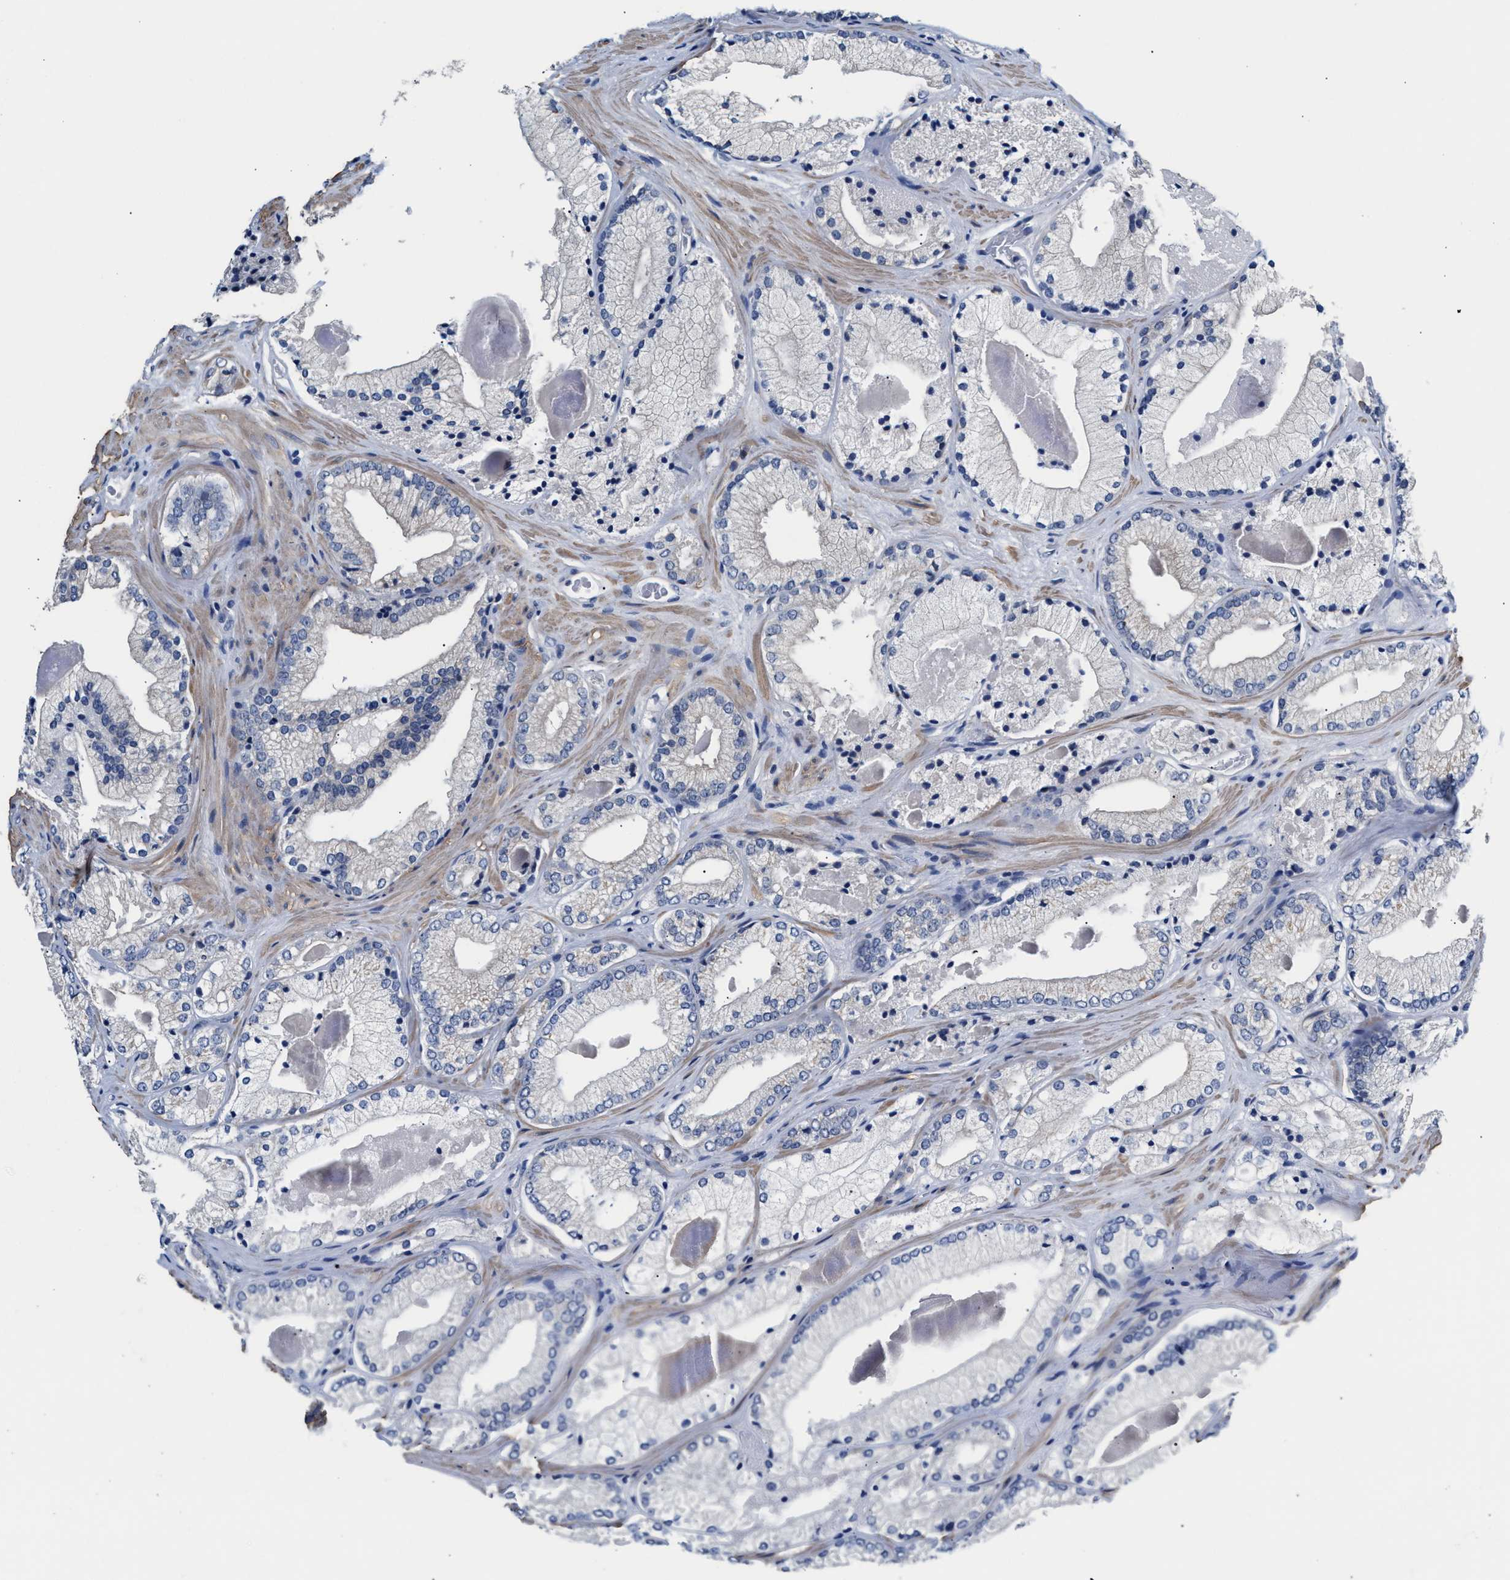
{"staining": {"intensity": "negative", "quantity": "none", "location": "none"}, "tissue": "prostate cancer", "cell_type": "Tumor cells", "image_type": "cancer", "snomed": [{"axis": "morphology", "description": "Adenocarcinoma, Low grade"}, {"axis": "topography", "description": "Prostate"}], "caption": "Prostate cancer stained for a protein using IHC exhibits no positivity tumor cells.", "gene": "MYH3", "patient": {"sex": "male", "age": 65}}